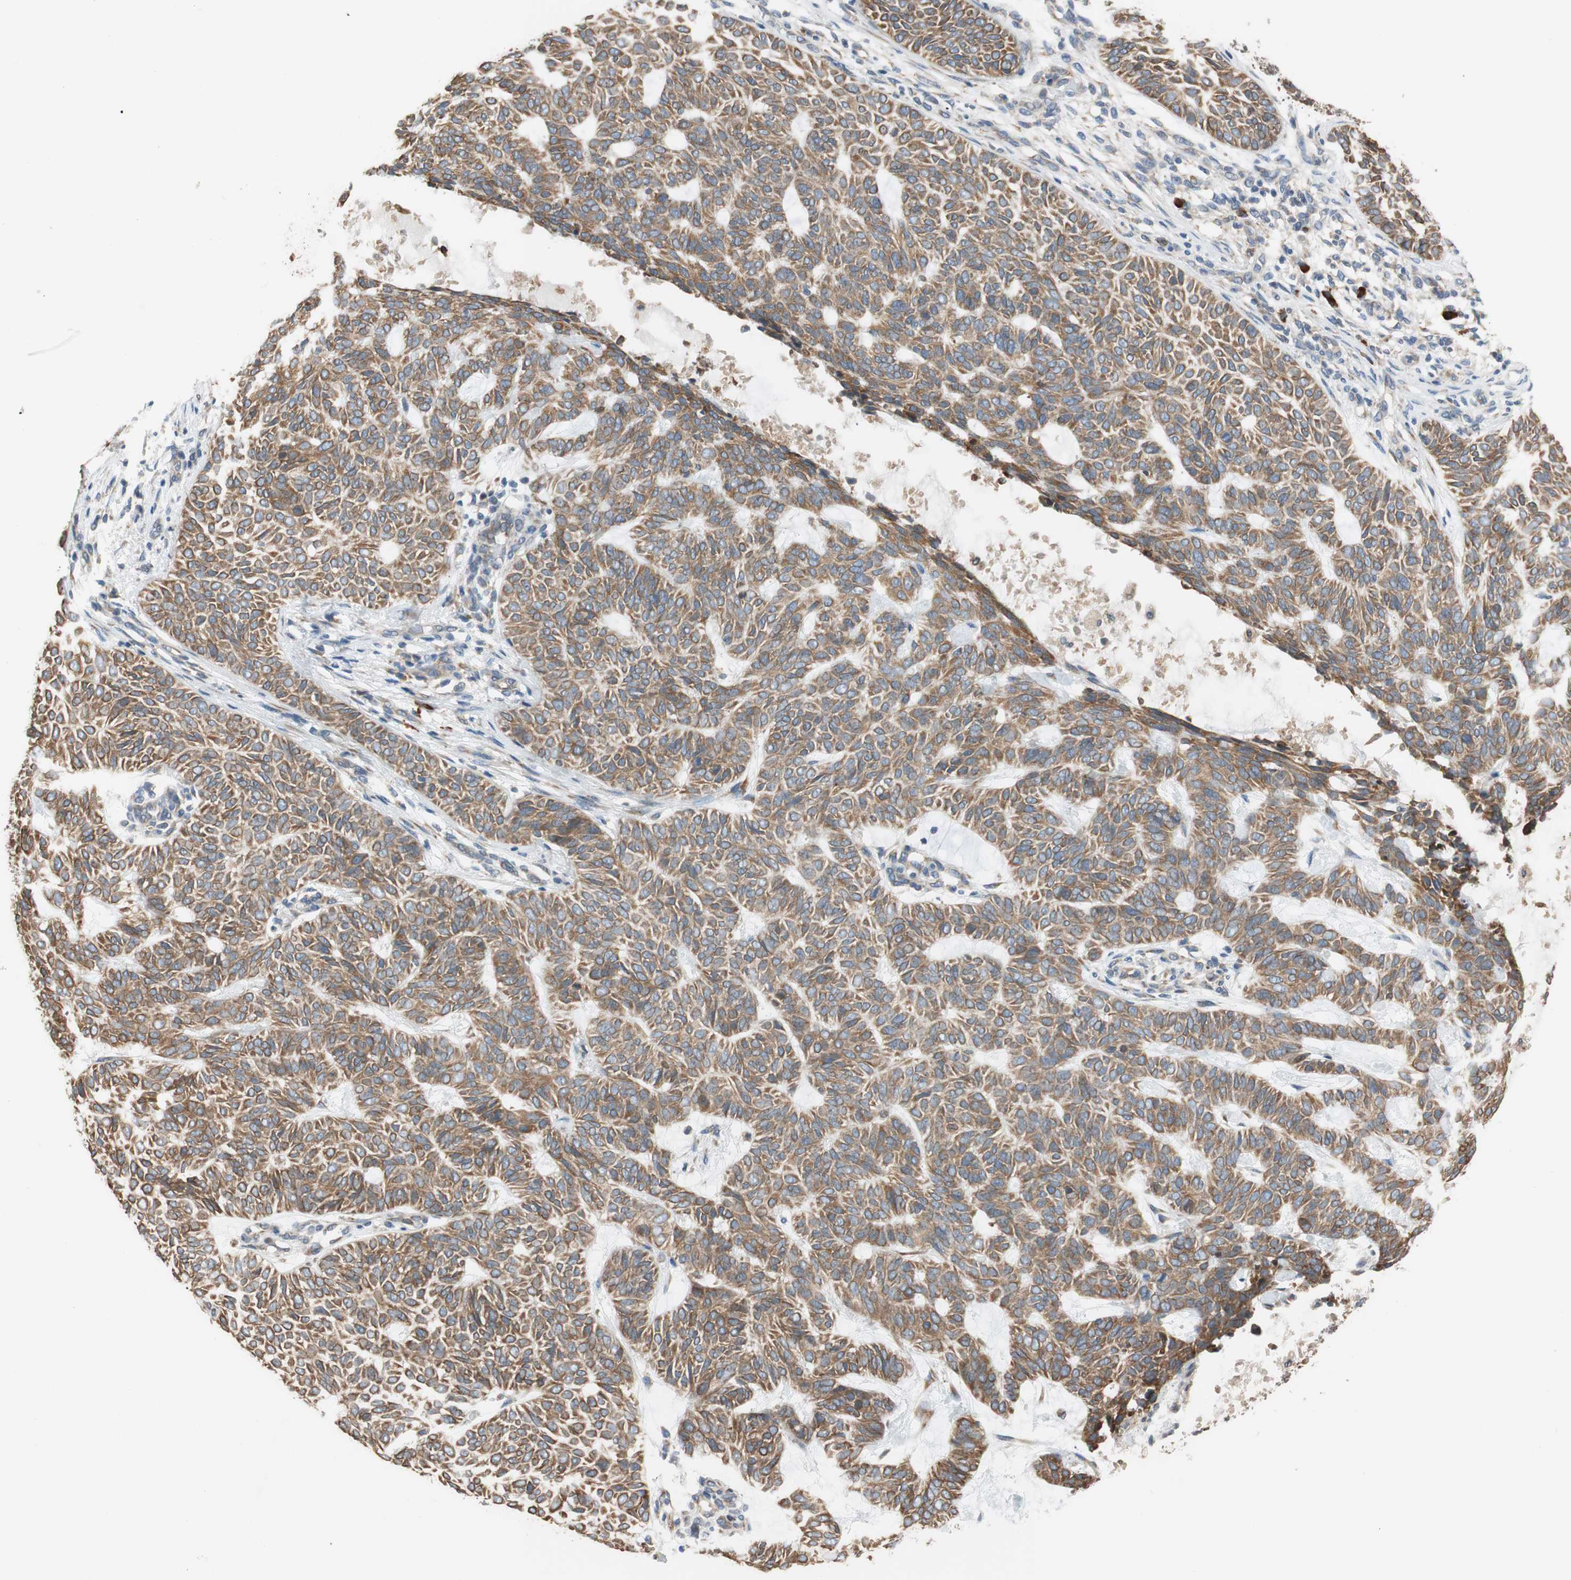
{"staining": {"intensity": "moderate", "quantity": ">75%", "location": "cytoplasmic/membranous"}, "tissue": "skin cancer", "cell_type": "Tumor cells", "image_type": "cancer", "snomed": [{"axis": "morphology", "description": "Basal cell carcinoma"}, {"axis": "topography", "description": "Skin"}], "caption": "Immunohistochemical staining of skin basal cell carcinoma shows moderate cytoplasmic/membranous protein staining in approximately >75% of tumor cells.", "gene": "RPN2", "patient": {"sex": "male", "age": 87}}